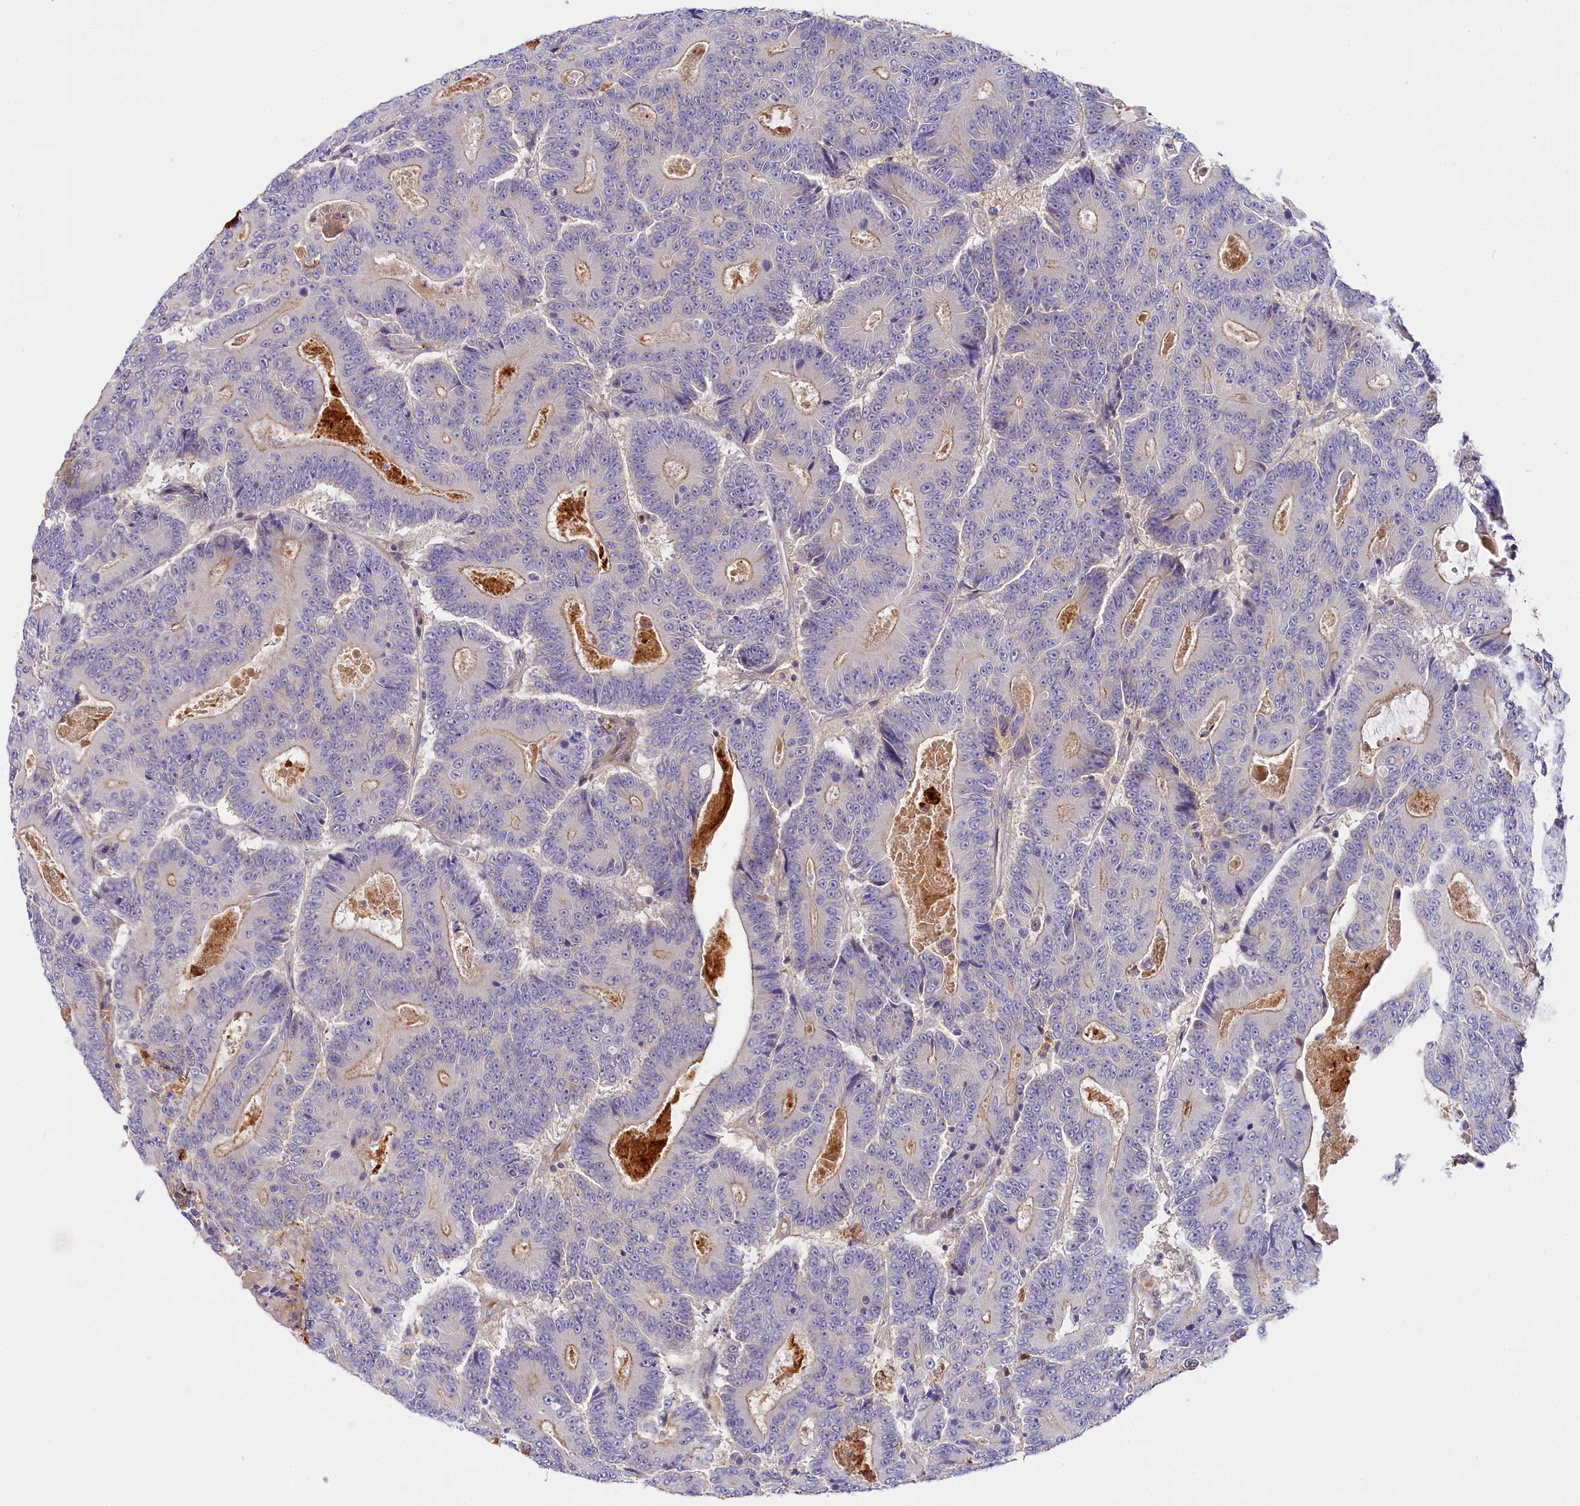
{"staining": {"intensity": "moderate", "quantity": "<25%", "location": "cytoplasmic/membranous"}, "tissue": "colorectal cancer", "cell_type": "Tumor cells", "image_type": "cancer", "snomed": [{"axis": "morphology", "description": "Adenocarcinoma, NOS"}, {"axis": "topography", "description": "Colon"}], "caption": "Adenocarcinoma (colorectal) tissue demonstrates moderate cytoplasmic/membranous staining in about <25% of tumor cells, visualized by immunohistochemistry.", "gene": "KATNB1", "patient": {"sex": "male", "age": 83}}